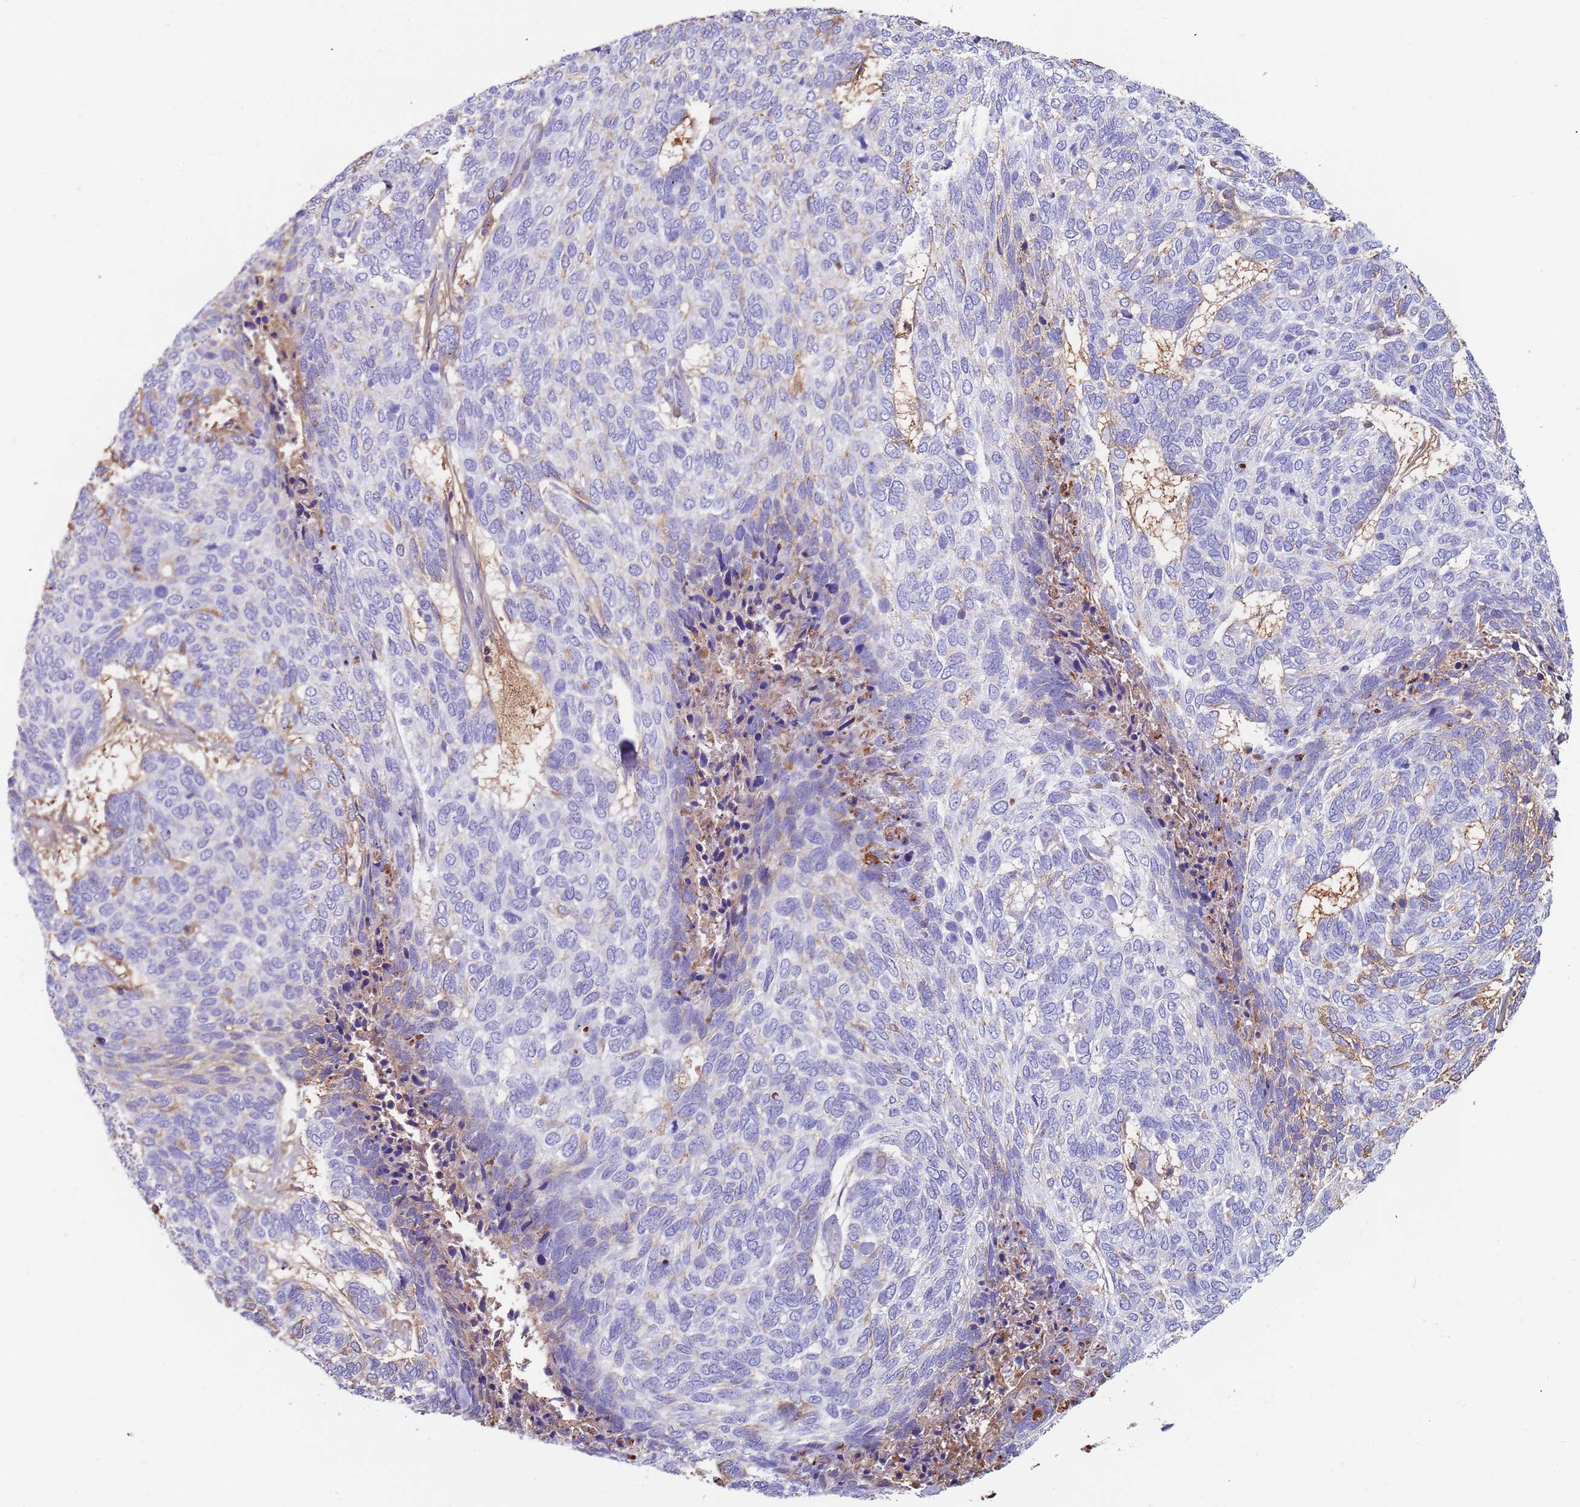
{"staining": {"intensity": "negative", "quantity": "none", "location": "none"}, "tissue": "skin cancer", "cell_type": "Tumor cells", "image_type": "cancer", "snomed": [{"axis": "morphology", "description": "Basal cell carcinoma"}, {"axis": "topography", "description": "Skin"}], "caption": "Tumor cells show no significant protein expression in skin cancer (basal cell carcinoma).", "gene": "CYSLTR2", "patient": {"sex": "female", "age": 65}}